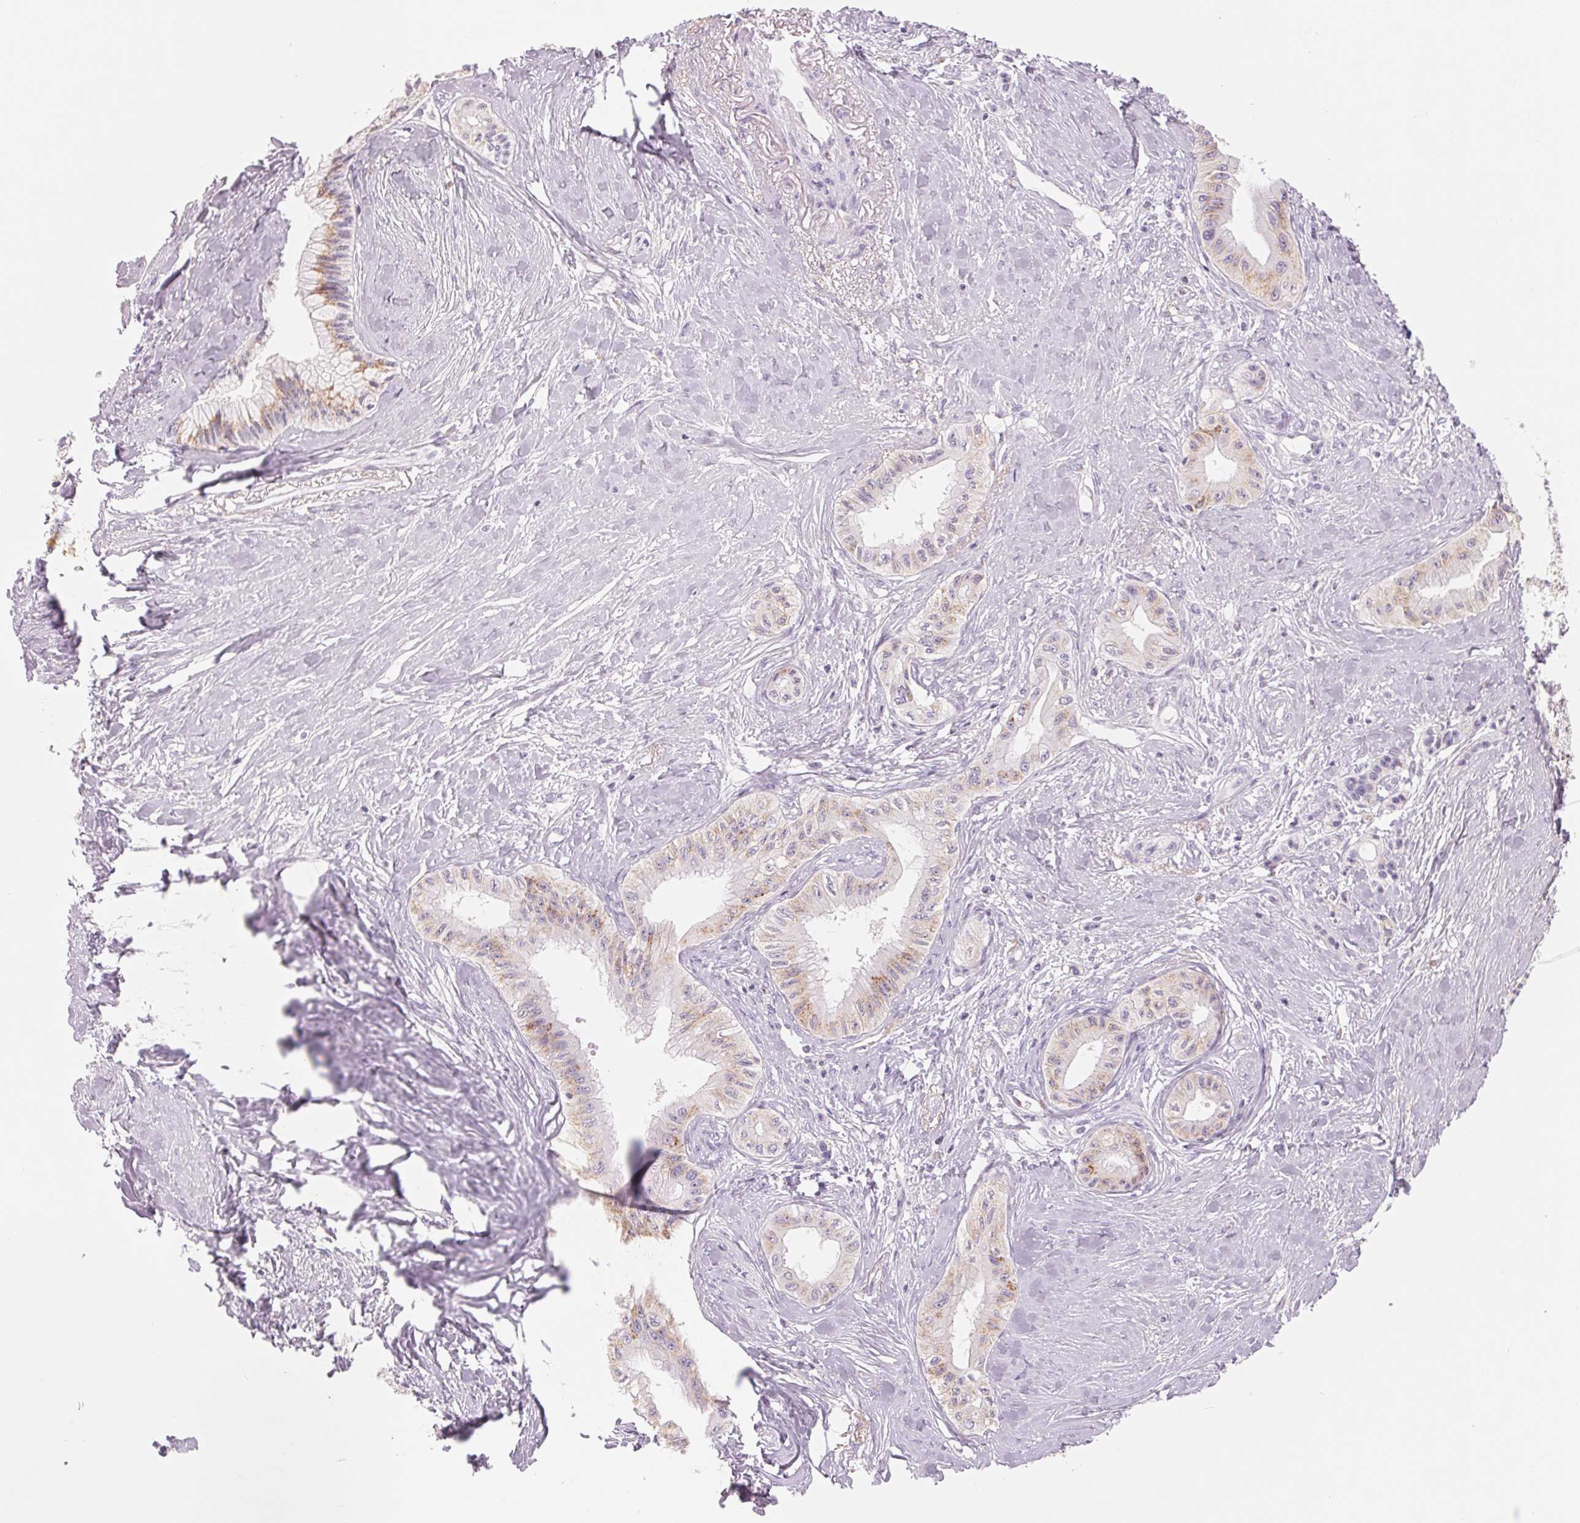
{"staining": {"intensity": "moderate", "quantity": "25%-75%", "location": "cytoplasmic/membranous"}, "tissue": "pancreatic cancer", "cell_type": "Tumor cells", "image_type": "cancer", "snomed": [{"axis": "morphology", "description": "Adenocarcinoma, NOS"}, {"axis": "topography", "description": "Pancreas"}], "caption": "Pancreatic cancer was stained to show a protein in brown. There is medium levels of moderate cytoplasmic/membranous staining in approximately 25%-75% of tumor cells.", "gene": "GALNT7", "patient": {"sex": "male", "age": 71}}